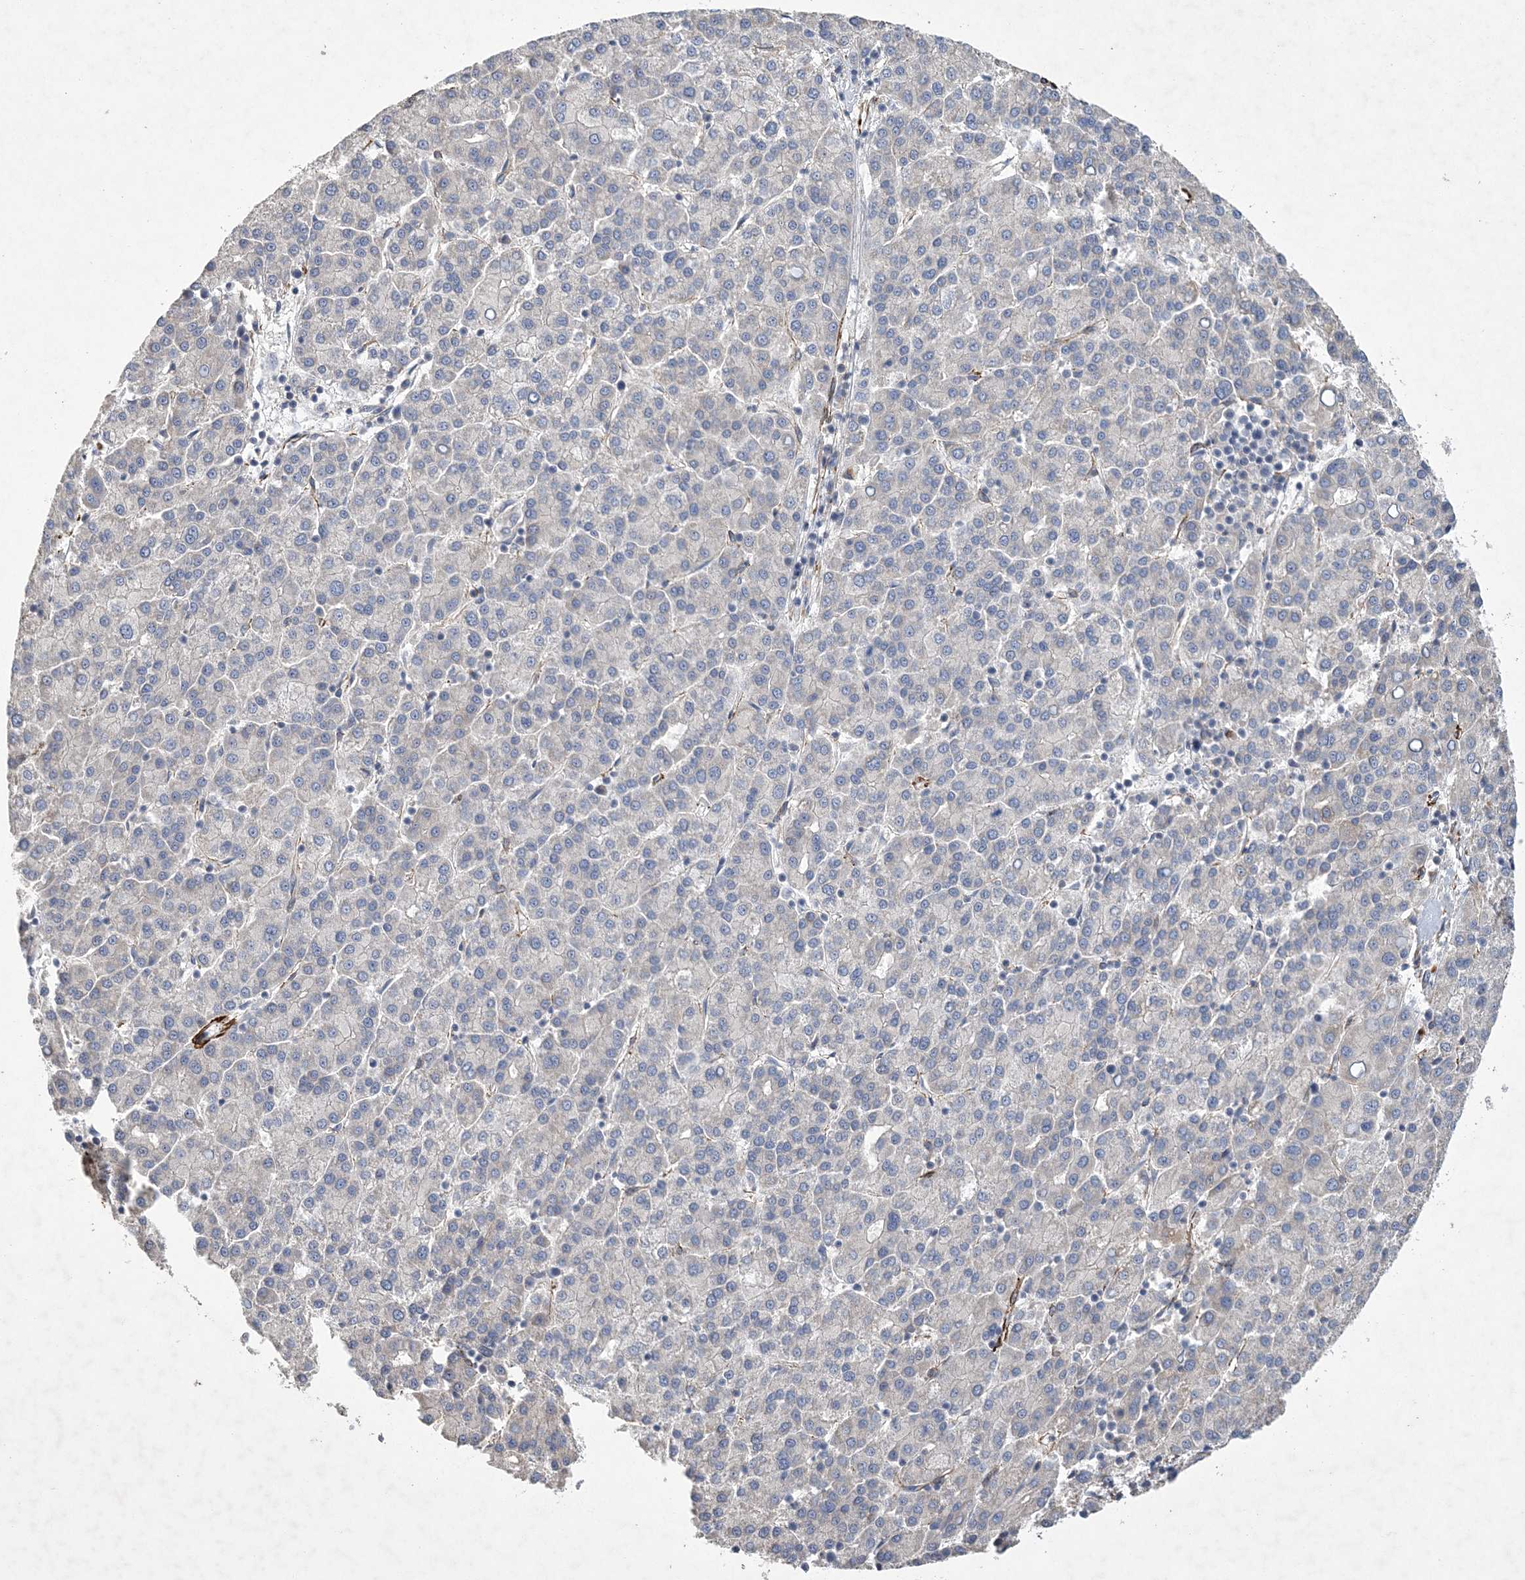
{"staining": {"intensity": "negative", "quantity": "none", "location": "none"}, "tissue": "liver cancer", "cell_type": "Tumor cells", "image_type": "cancer", "snomed": [{"axis": "morphology", "description": "Carcinoma, Hepatocellular, NOS"}, {"axis": "topography", "description": "Liver"}], "caption": "The immunohistochemistry image has no significant expression in tumor cells of liver cancer tissue. The staining is performed using DAB brown chromogen with nuclei counter-stained in using hematoxylin.", "gene": "ARSJ", "patient": {"sex": "female", "age": 58}}